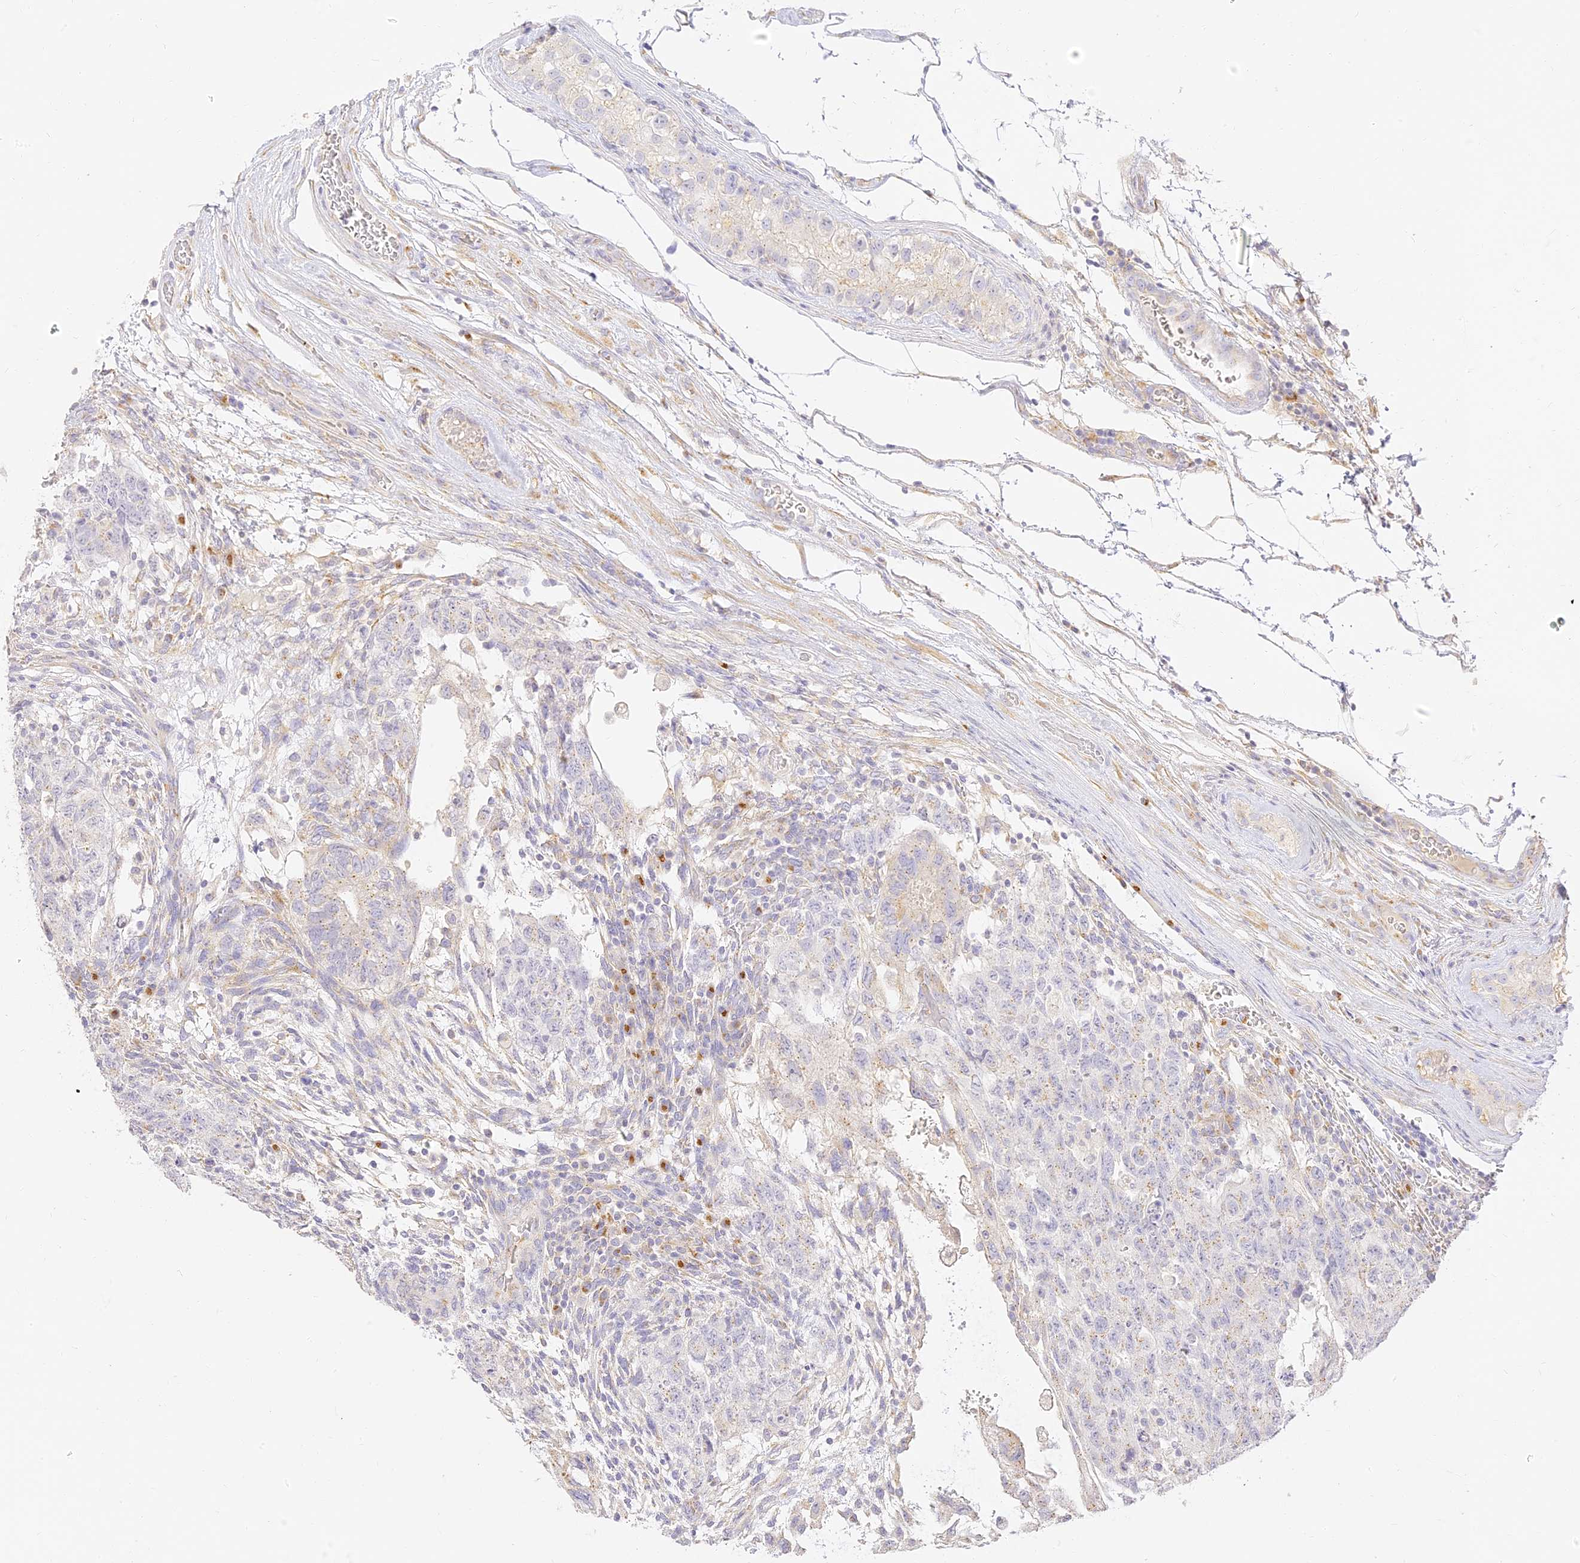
{"staining": {"intensity": "negative", "quantity": "none", "location": "none"}, "tissue": "testis cancer", "cell_type": "Tumor cells", "image_type": "cancer", "snomed": [{"axis": "morphology", "description": "Normal tissue, NOS"}, {"axis": "morphology", "description": "Carcinoma, Embryonal, NOS"}, {"axis": "topography", "description": "Testis"}], "caption": "Protein analysis of testis cancer (embryonal carcinoma) shows no significant expression in tumor cells.", "gene": "SEC13", "patient": {"sex": "male", "age": 36}}